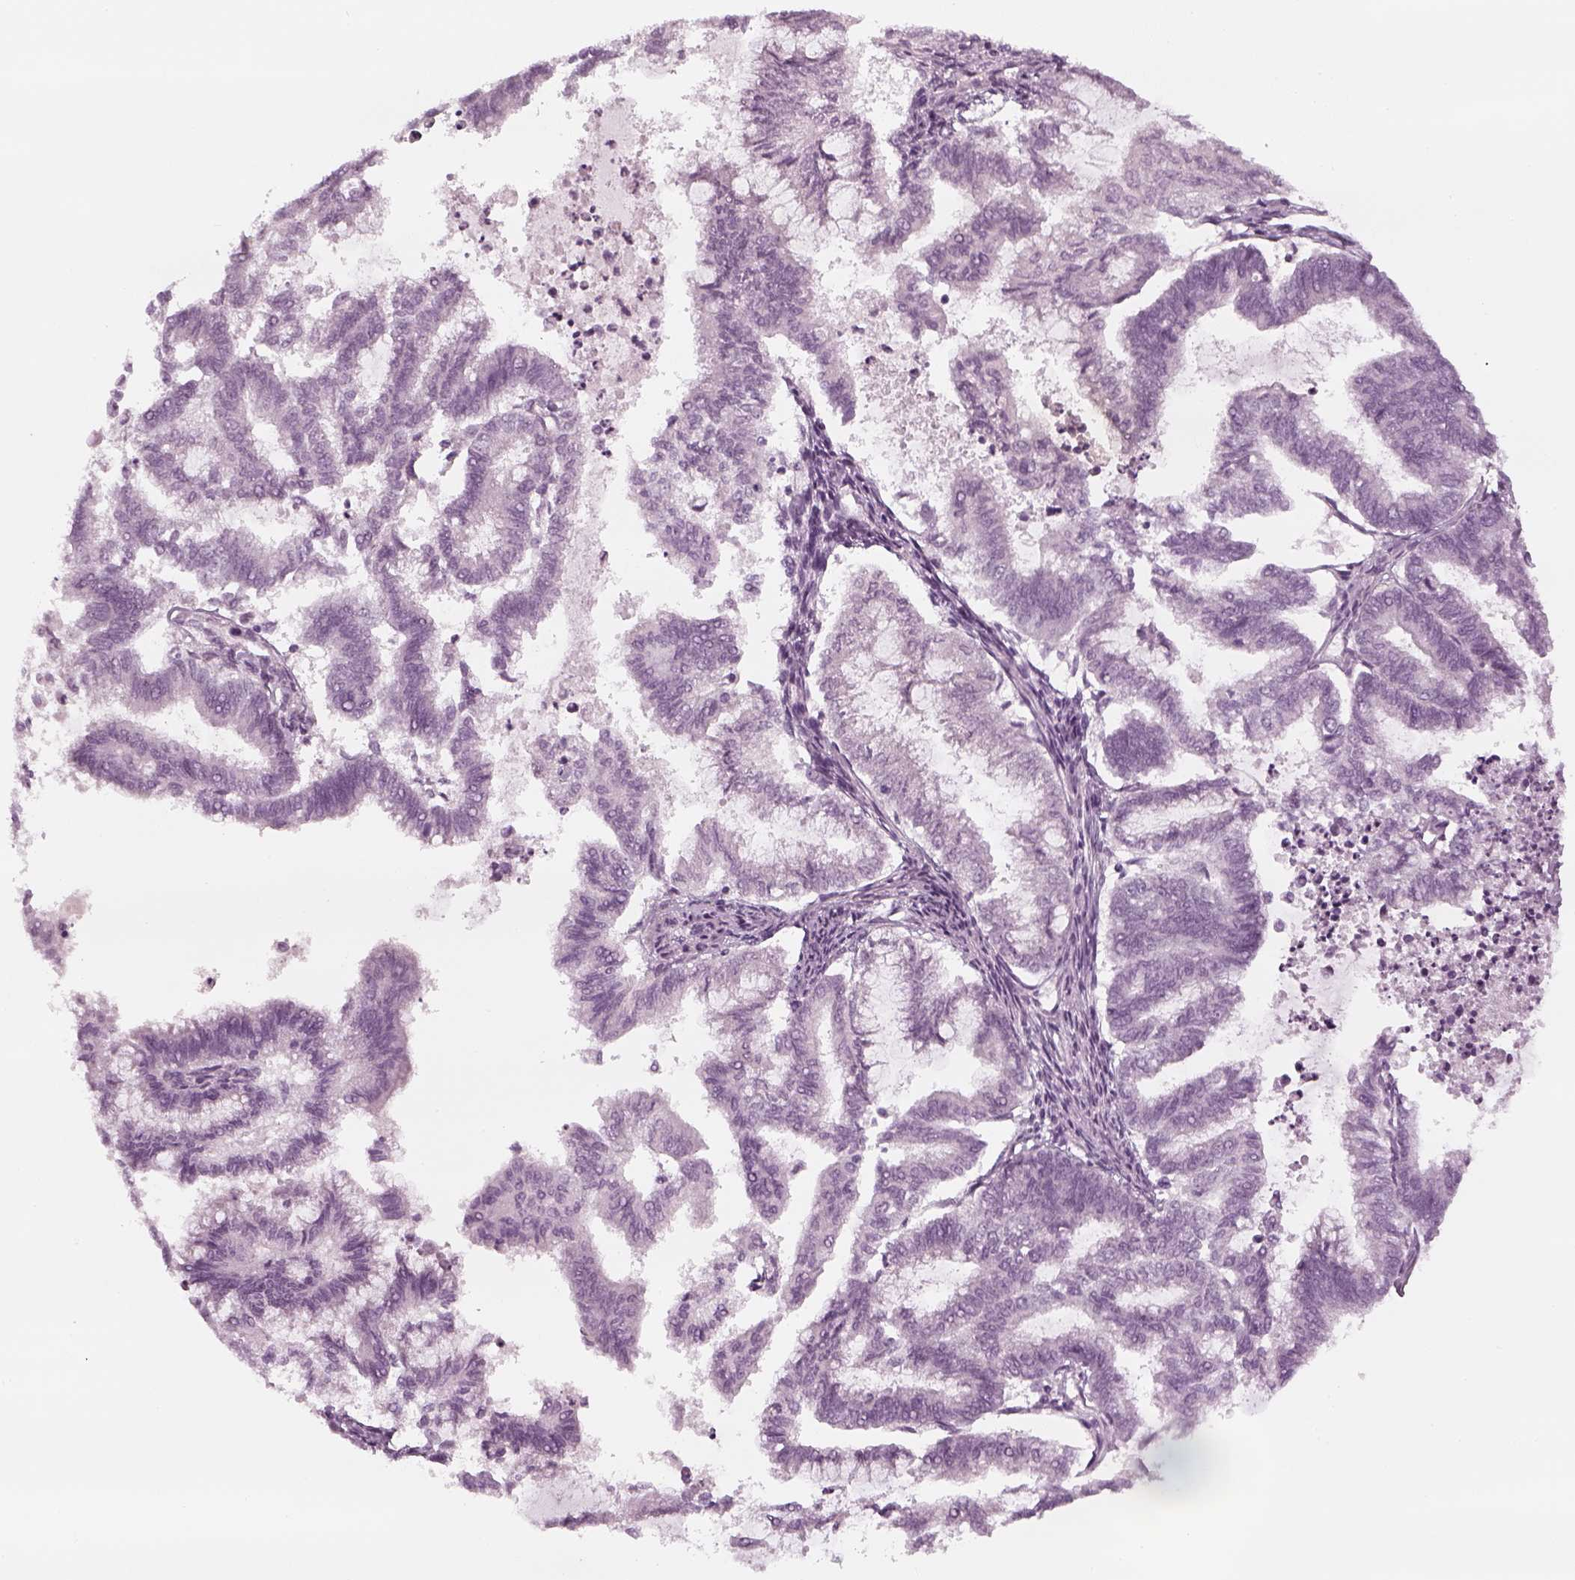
{"staining": {"intensity": "negative", "quantity": "none", "location": "none"}, "tissue": "endometrial cancer", "cell_type": "Tumor cells", "image_type": "cancer", "snomed": [{"axis": "morphology", "description": "Adenocarcinoma, NOS"}, {"axis": "topography", "description": "Endometrium"}], "caption": "DAB (3,3'-diaminobenzidine) immunohistochemical staining of adenocarcinoma (endometrial) demonstrates no significant expression in tumor cells.", "gene": "PNMT", "patient": {"sex": "female", "age": 79}}